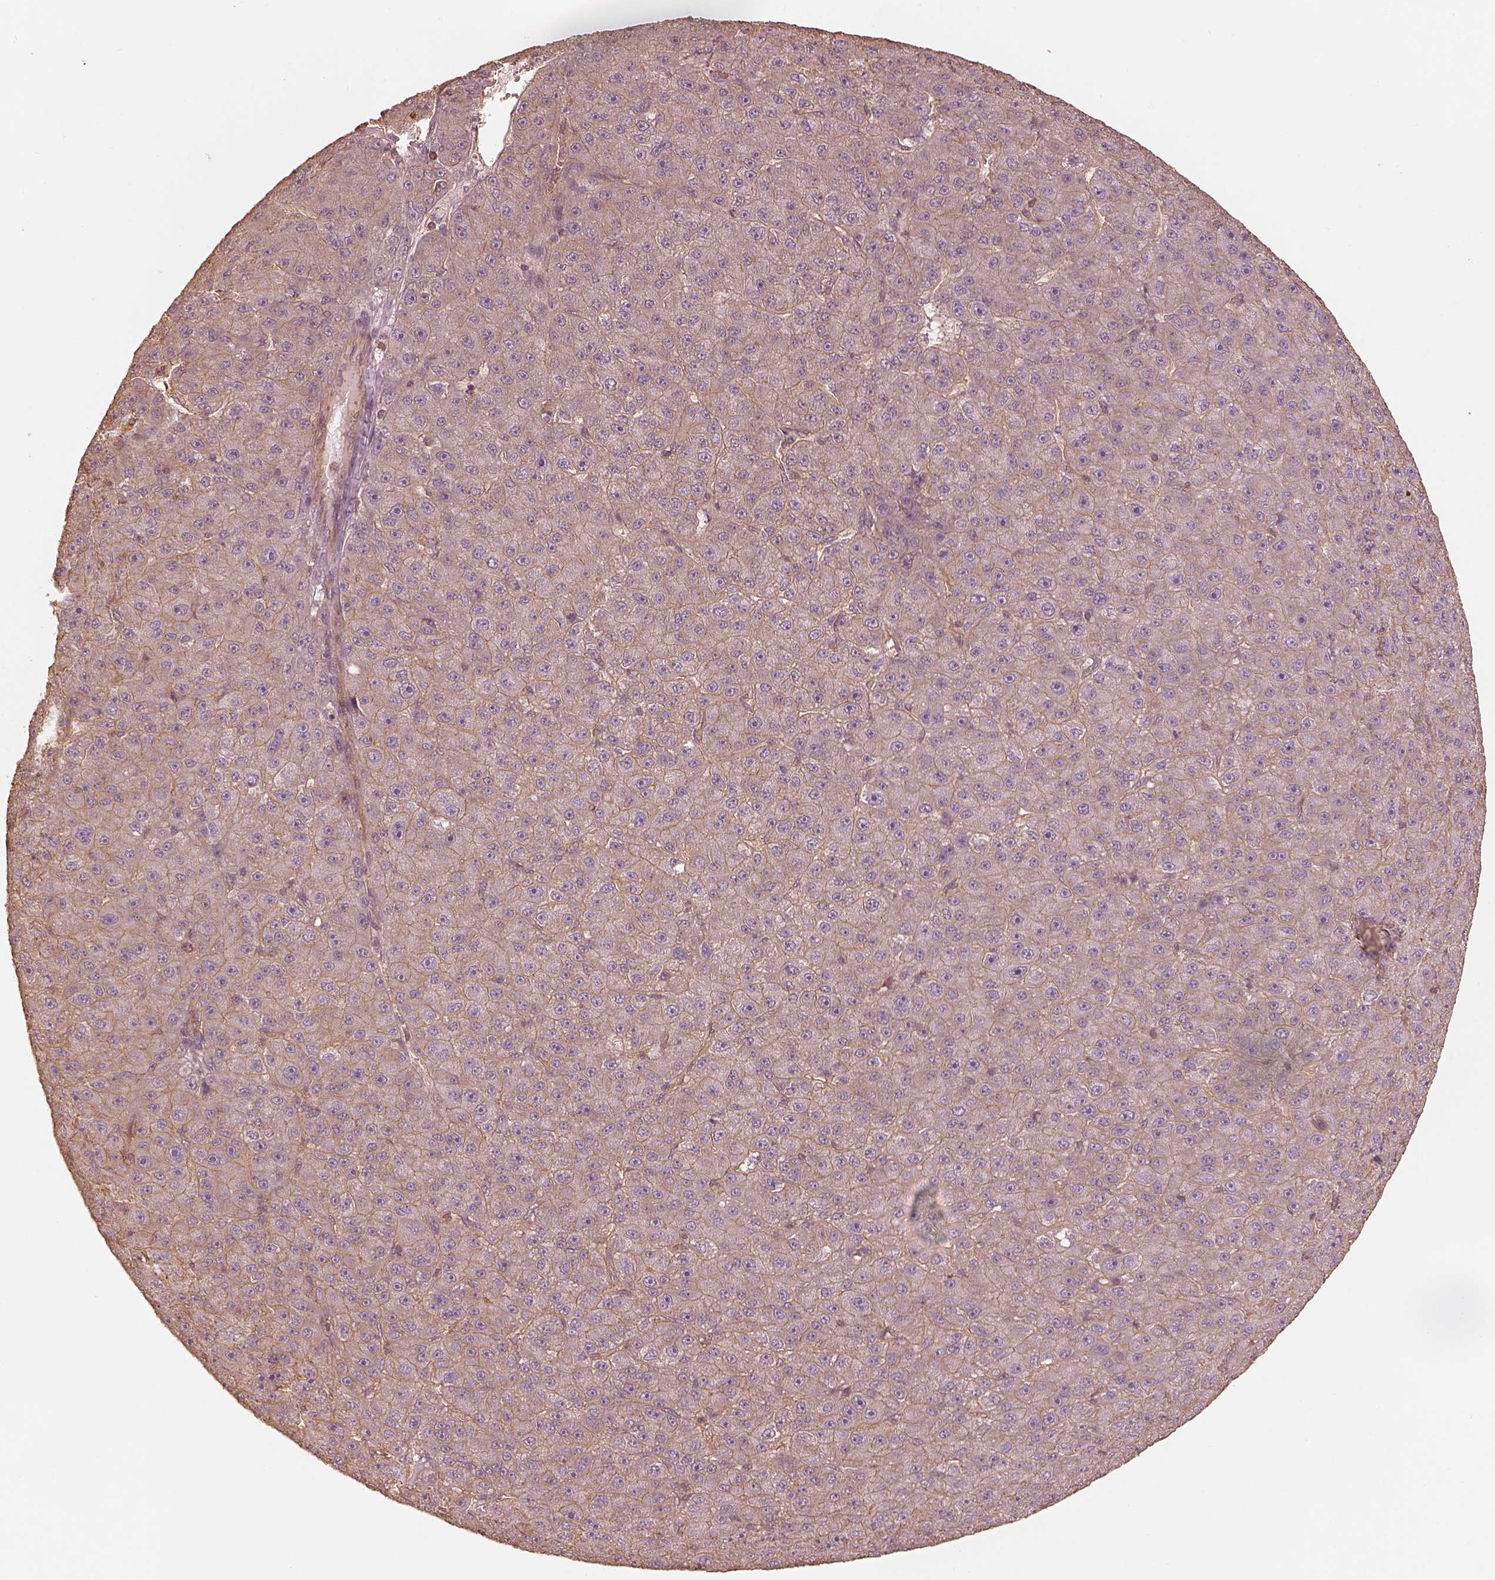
{"staining": {"intensity": "weak", "quantity": ">75%", "location": "cytoplasmic/membranous"}, "tissue": "liver cancer", "cell_type": "Tumor cells", "image_type": "cancer", "snomed": [{"axis": "morphology", "description": "Carcinoma, Hepatocellular, NOS"}, {"axis": "topography", "description": "Liver"}], "caption": "This is a photomicrograph of immunohistochemistry (IHC) staining of liver cancer (hepatocellular carcinoma), which shows weak staining in the cytoplasmic/membranous of tumor cells.", "gene": "WDR7", "patient": {"sex": "male", "age": 67}}